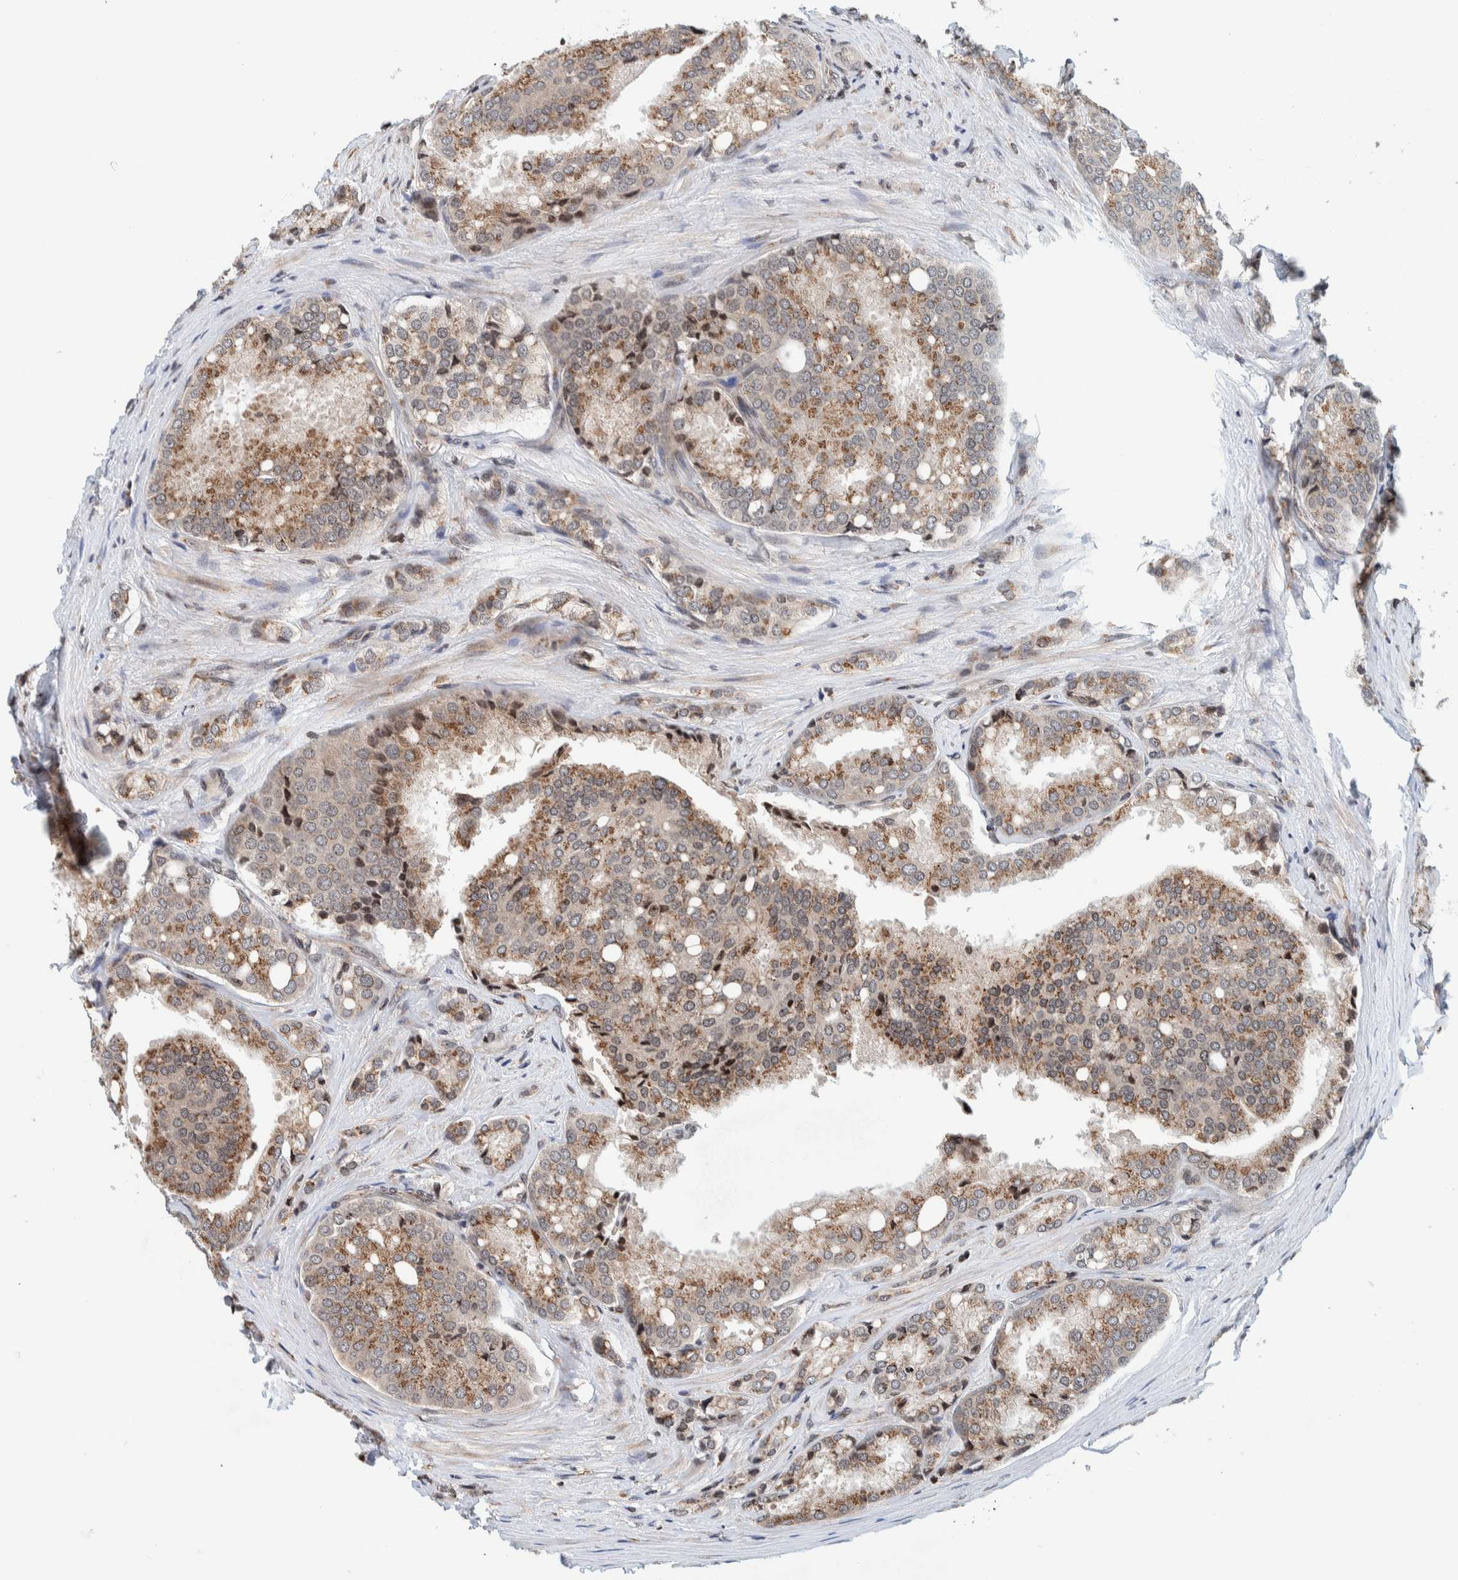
{"staining": {"intensity": "moderate", "quantity": ">75%", "location": "cytoplasmic/membranous"}, "tissue": "prostate cancer", "cell_type": "Tumor cells", "image_type": "cancer", "snomed": [{"axis": "morphology", "description": "Adenocarcinoma, High grade"}, {"axis": "topography", "description": "Prostate"}], "caption": "Immunohistochemical staining of human prostate high-grade adenocarcinoma reveals medium levels of moderate cytoplasmic/membranous protein positivity in about >75% of tumor cells.", "gene": "CCDC182", "patient": {"sex": "male", "age": 50}}